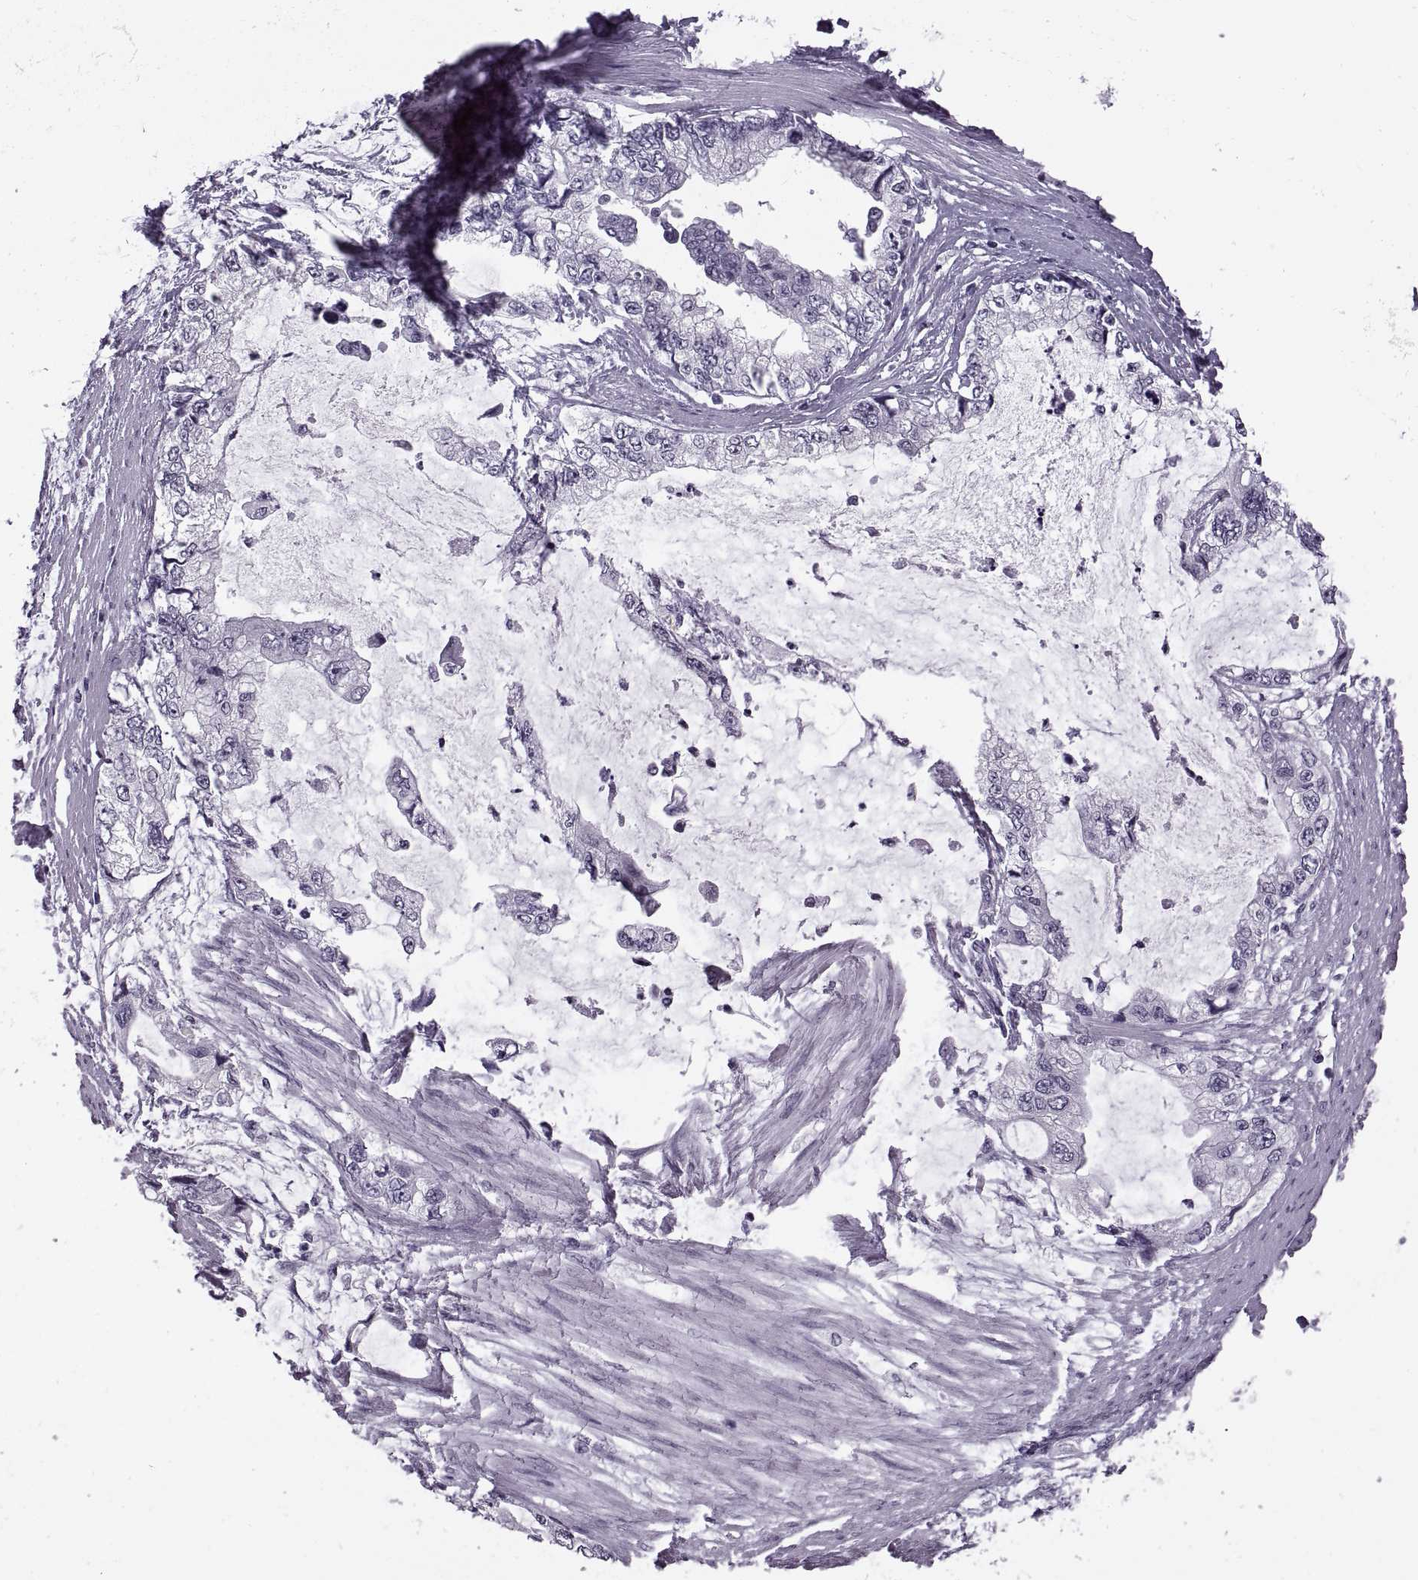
{"staining": {"intensity": "negative", "quantity": "none", "location": "none"}, "tissue": "stomach cancer", "cell_type": "Tumor cells", "image_type": "cancer", "snomed": [{"axis": "morphology", "description": "Adenocarcinoma, NOS"}, {"axis": "topography", "description": "Pancreas"}, {"axis": "topography", "description": "Stomach, upper"}, {"axis": "topography", "description": "Stomach"}], "caption": "High magnification brightfield microscopy of adenocarcinoma (stomach) stained with DAB (3,3'-diaminobenzidine) (brown) and counterstained with hematoxylin (blue): tumor cells show no significant positivity.", "gene": "PAGE5", "patient": {"sex": "male", "age": 77}}